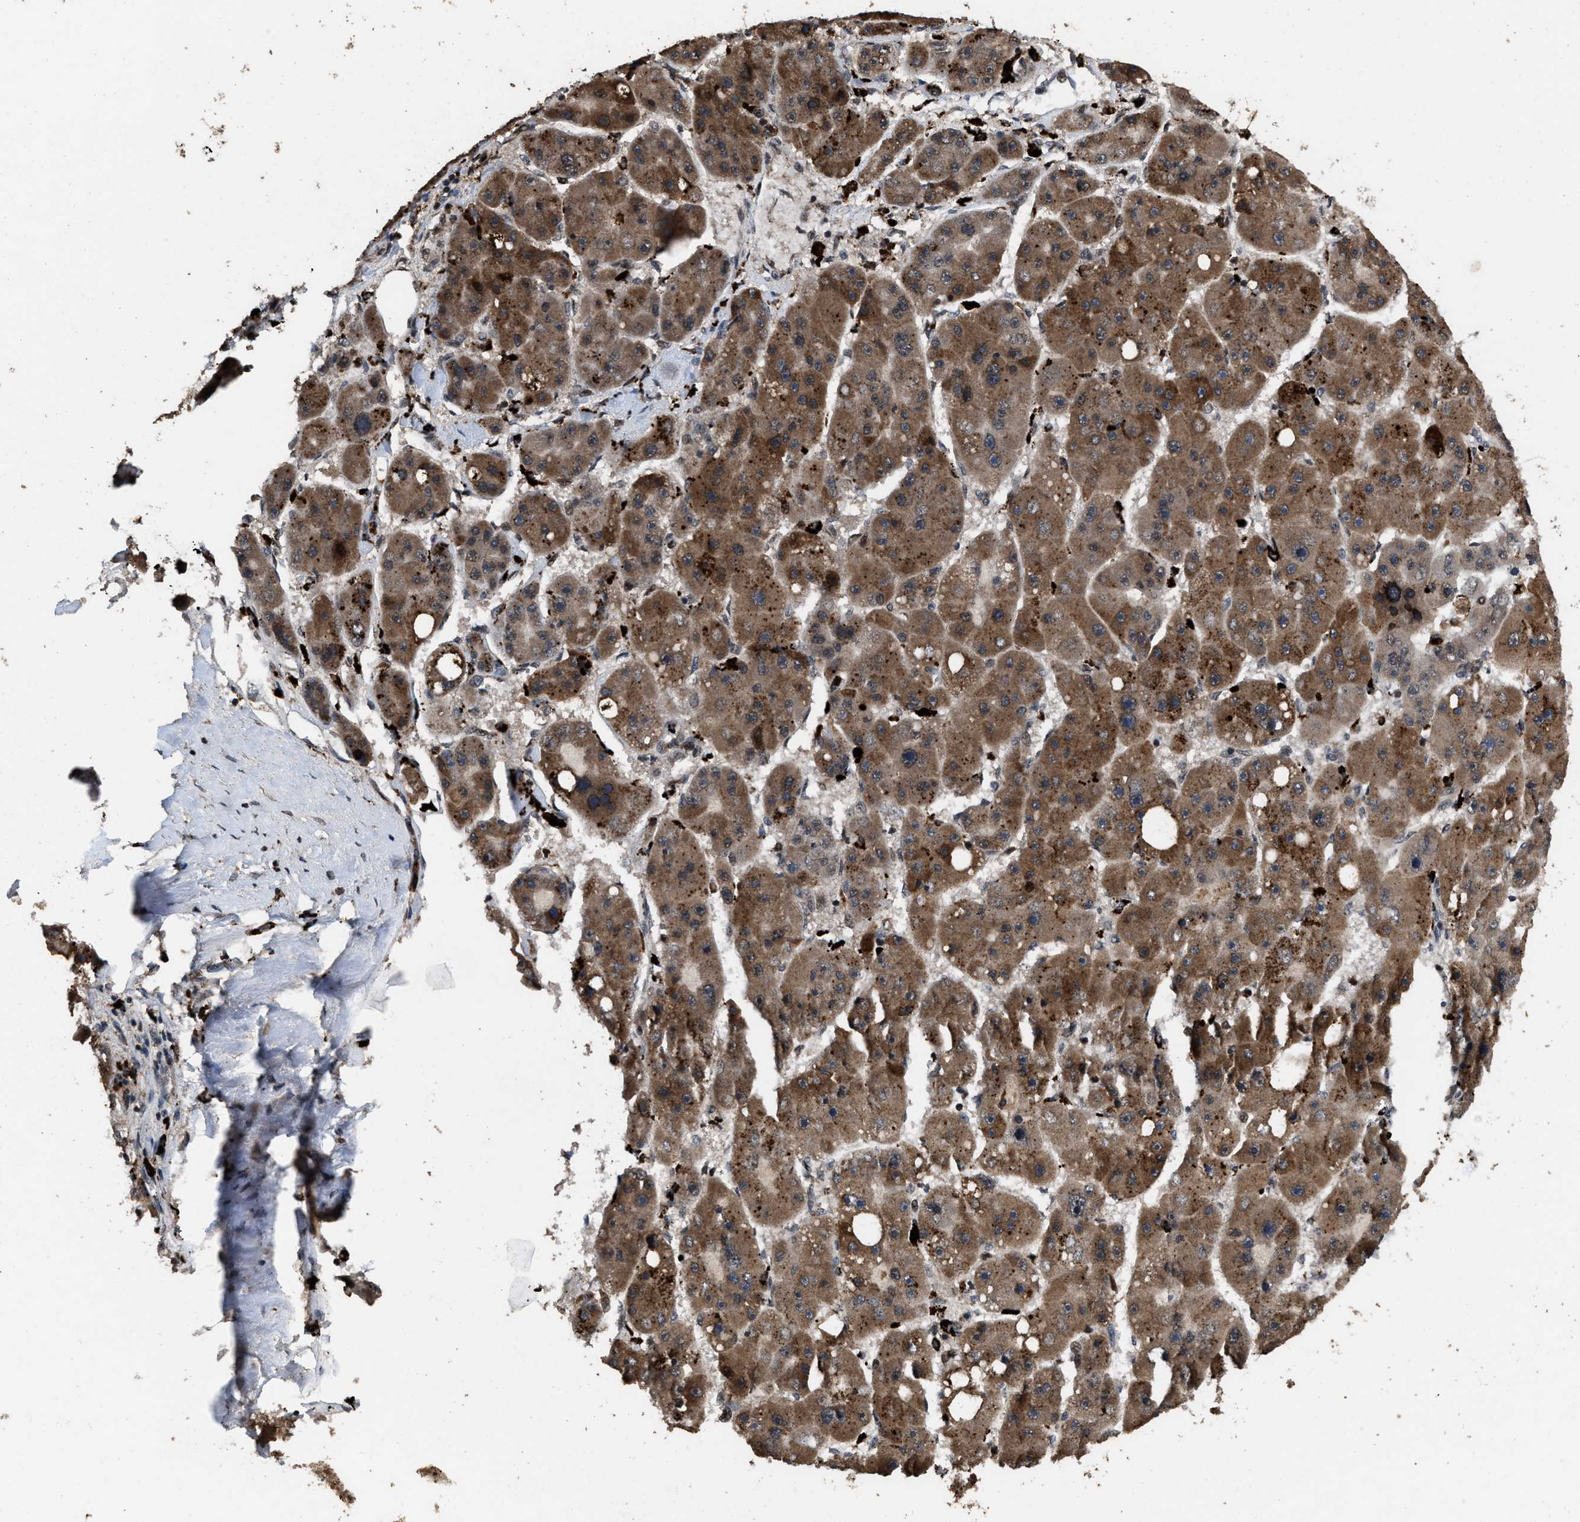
{"staining": {"intensity": "moderate", "quantity": ">75%", "location": "cytoplasmic/membranous"}, "tissue": "liver cancer", "cell_type": "Tumor cells", "image_type": "cancer", "snomed": [{"axis": "morphology", "description": "Carcinoma, Hepatocellular, NOS"}, {"axis": "topography", "description": "Liver"}], "caption": "A photomicrograph of human liver hepatocellular carcinoma stained for a protein exhibits moderate cytoplasmic/membranous brown staining in tumor cells.", "gene": "HAUS6", "patient": {"sex": "female", "age": 61}}